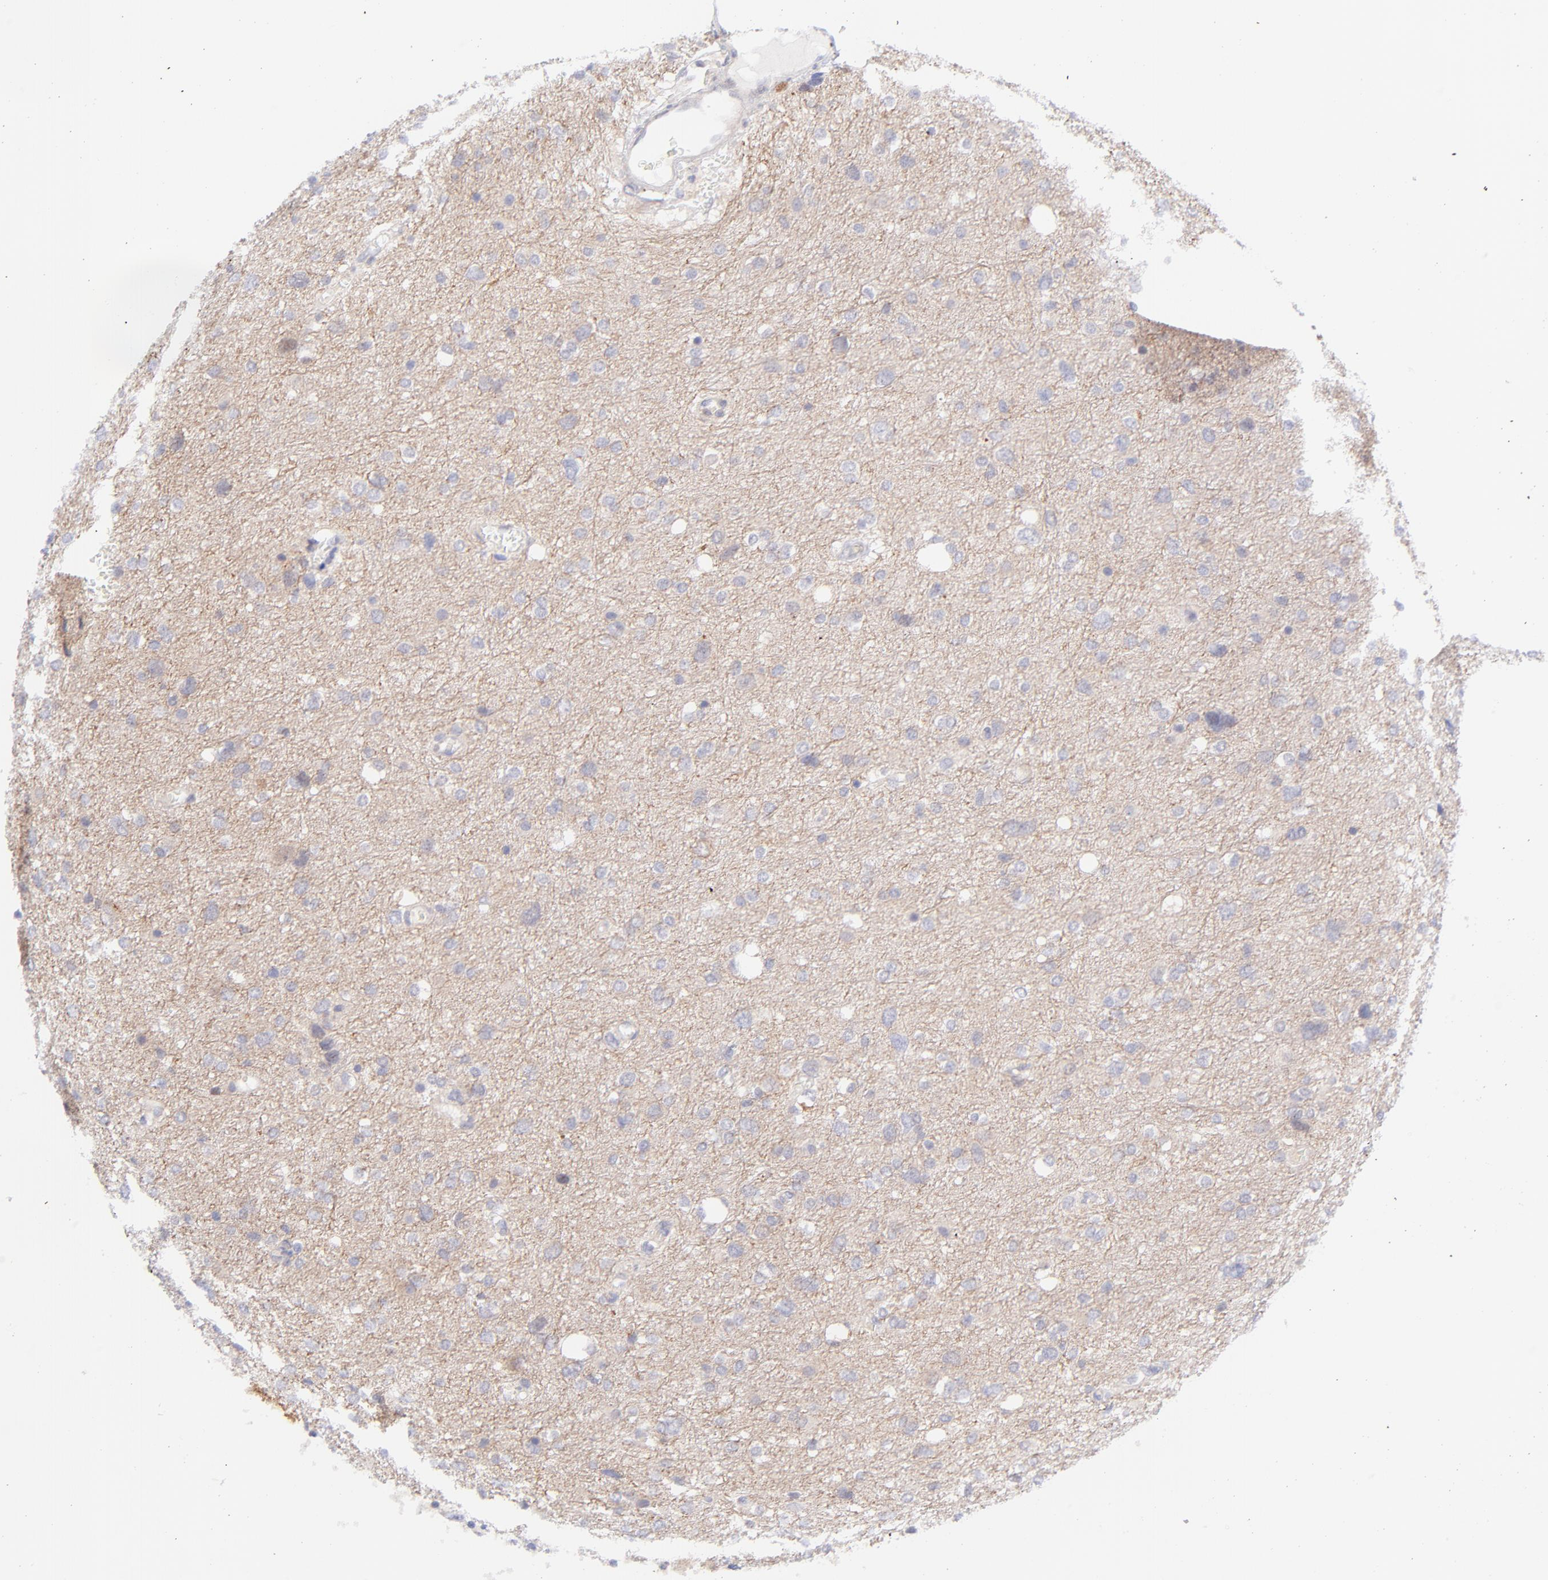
{"staining": {"intensity": "negative", "quantity": "none", "location": "none"}, "tissue": "glioma", "cell_type": "Tumor cells", "image_type": "cancer", "snomed": [{"axis": "morphology", "description": "Glioma, malignant, High grade"}, {"axis": "topography", "description": "Brain"}], "caption": "Immunohistochemical staining of human malignant glioma (high-grade) demonstrates no significant positivity in tumor cells.", "gene": "PBDC1", "patient": {"sex": "female", "age": 59}}